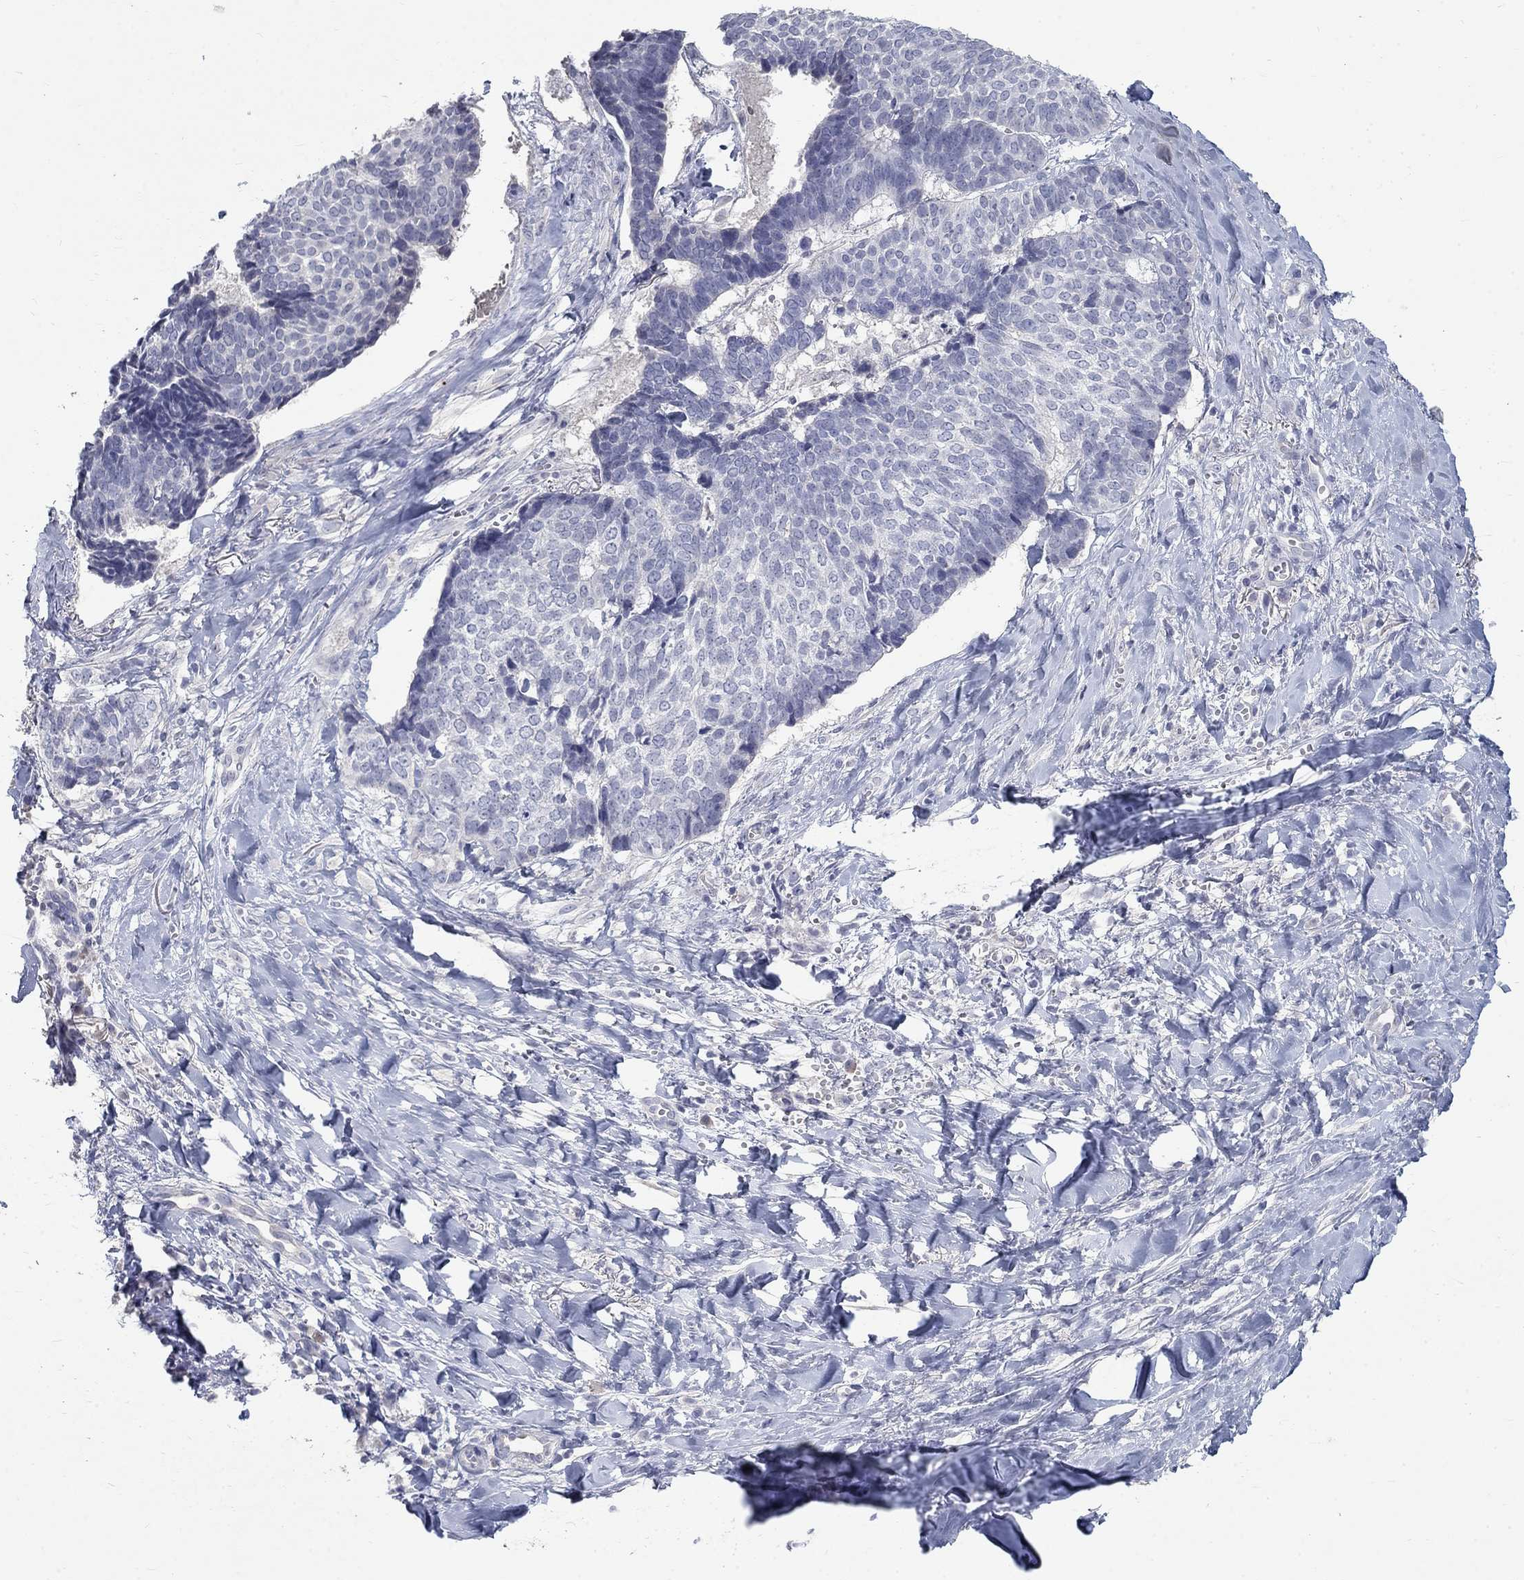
{"staining": {"intensity": "negative", "quantity": "none", "location": "none"}, "tissue": "skin cancer", "cell_type": "Tumor cells", "image_type": "cancer", "snomed": [{"axis": "morphology", "description": "Basal cell carcinoma"}, {"axis": "topography", "description": "Skin"}], "caption": "Histopathology image shows no protein expression in tumor cells of skin basal cell carcinoma tissue.", "gene": "PTH1R", "patient": {"sex": "male", "age": 86}}